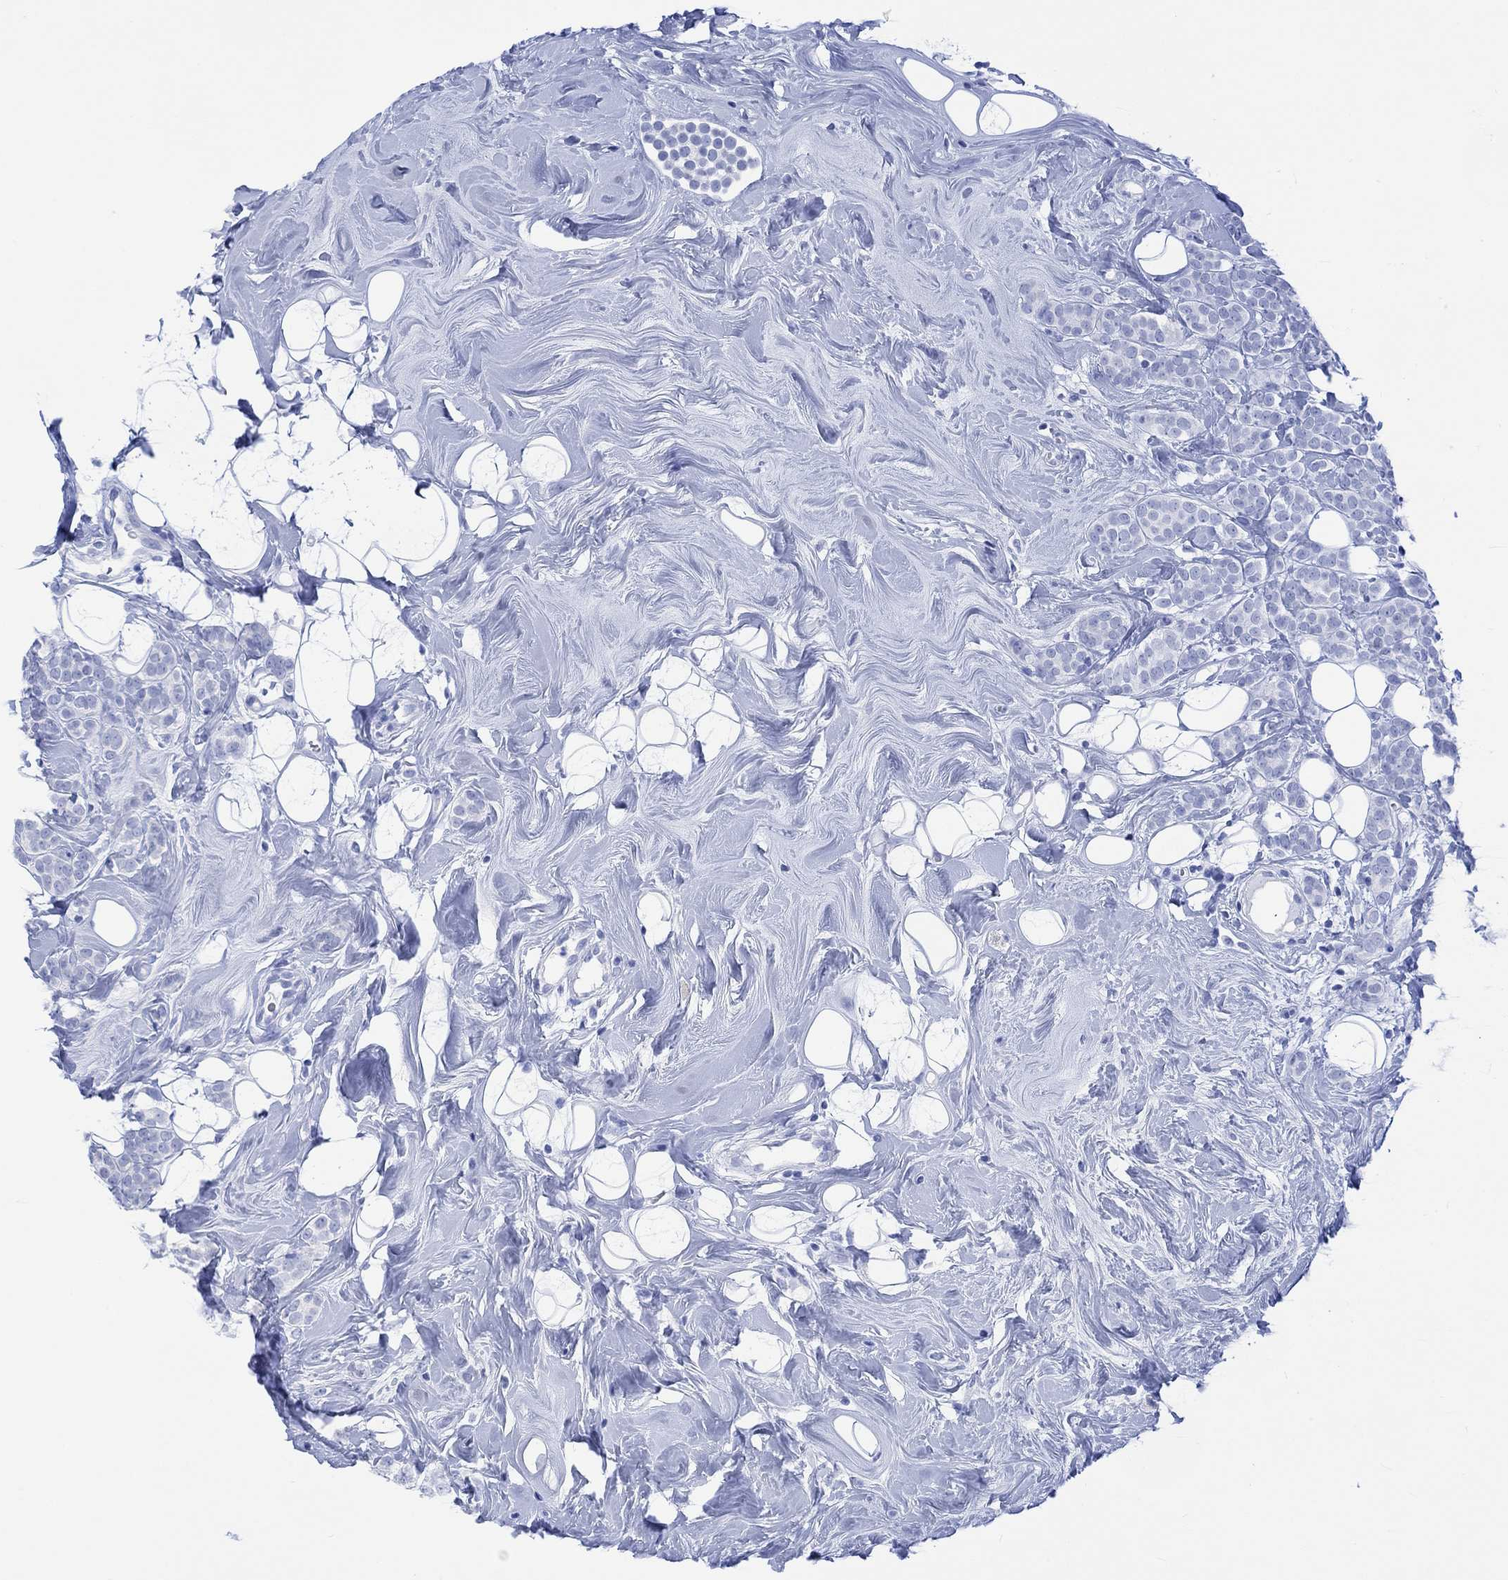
{"staining": {"intensity": "negative", "quantity": "none", "location": "none"}, "tissue": "breast cancer", "cell_type": "Tumor cells", "image_type": "cancer", "snomed": [{"axis": "morphology", "description": "Lobular carcinoma"}, {"axis": "topography", "description": "Breast"}], "caption": "Immunohistochemical staining of human breast cancer (lobular carcinoma) displays no significant staining in tumor cells.", "gene": "CELF4", "patient": {"sex": "female", "age": 49}}